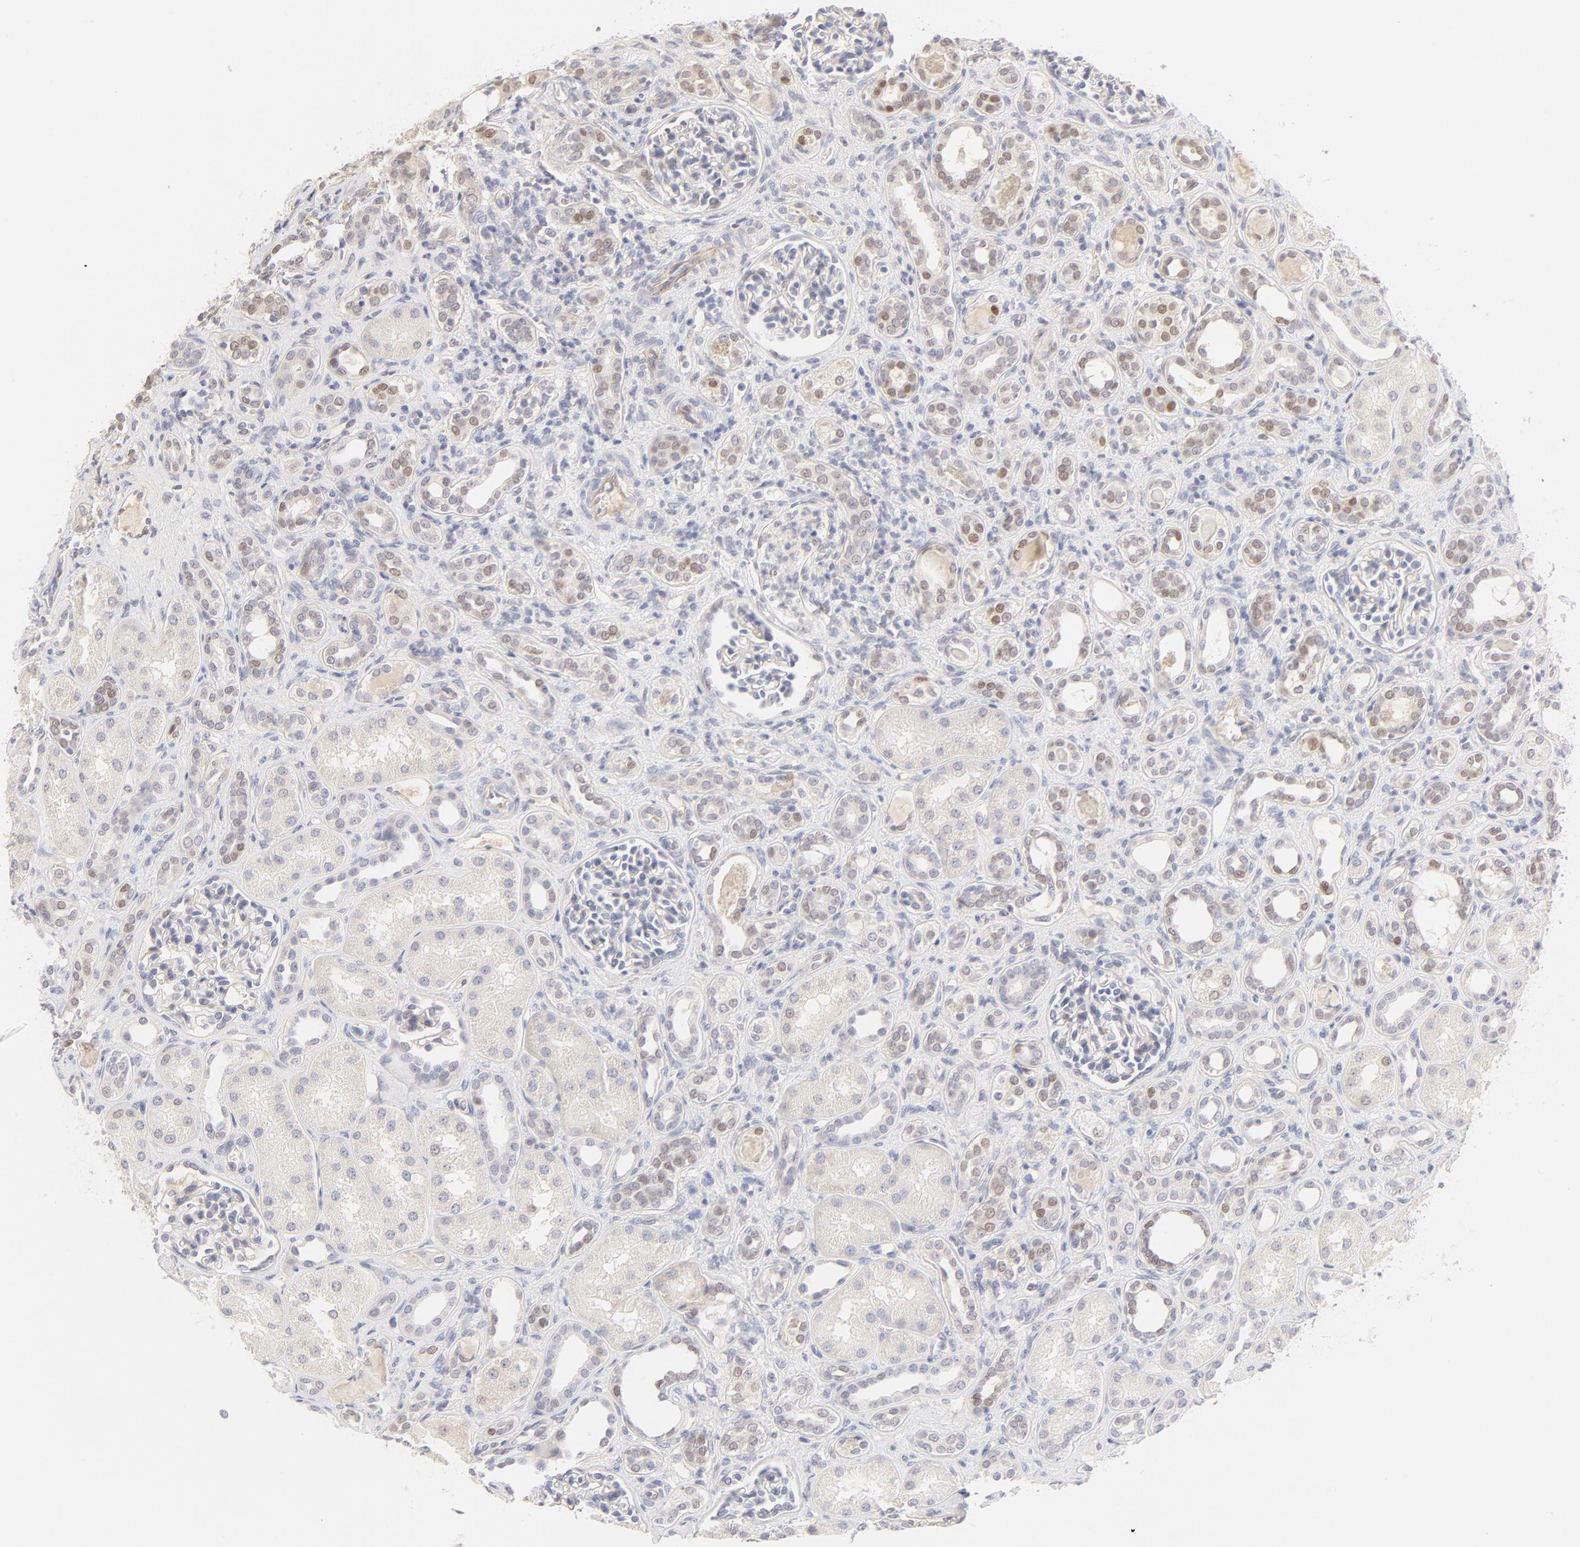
{"staining": {"intensity": "negative", "quantity": "none", "location": "none"}, "tissue": "kidney", "cell_type": "Cells in glomeruli", "image_type": "normal", "snomed": [{"axis": "morphology", "description": "Normal tissue, NOS"}, {"axis": "topography", "description": "Kidney"}], "caption": "The histopathology image exhibits no staining of cells in glomeruli in unremarkable kidney. Nuclei are stained in blue.", "gene": "ELF3", "patient": {"sex": "male", "age": 7}}